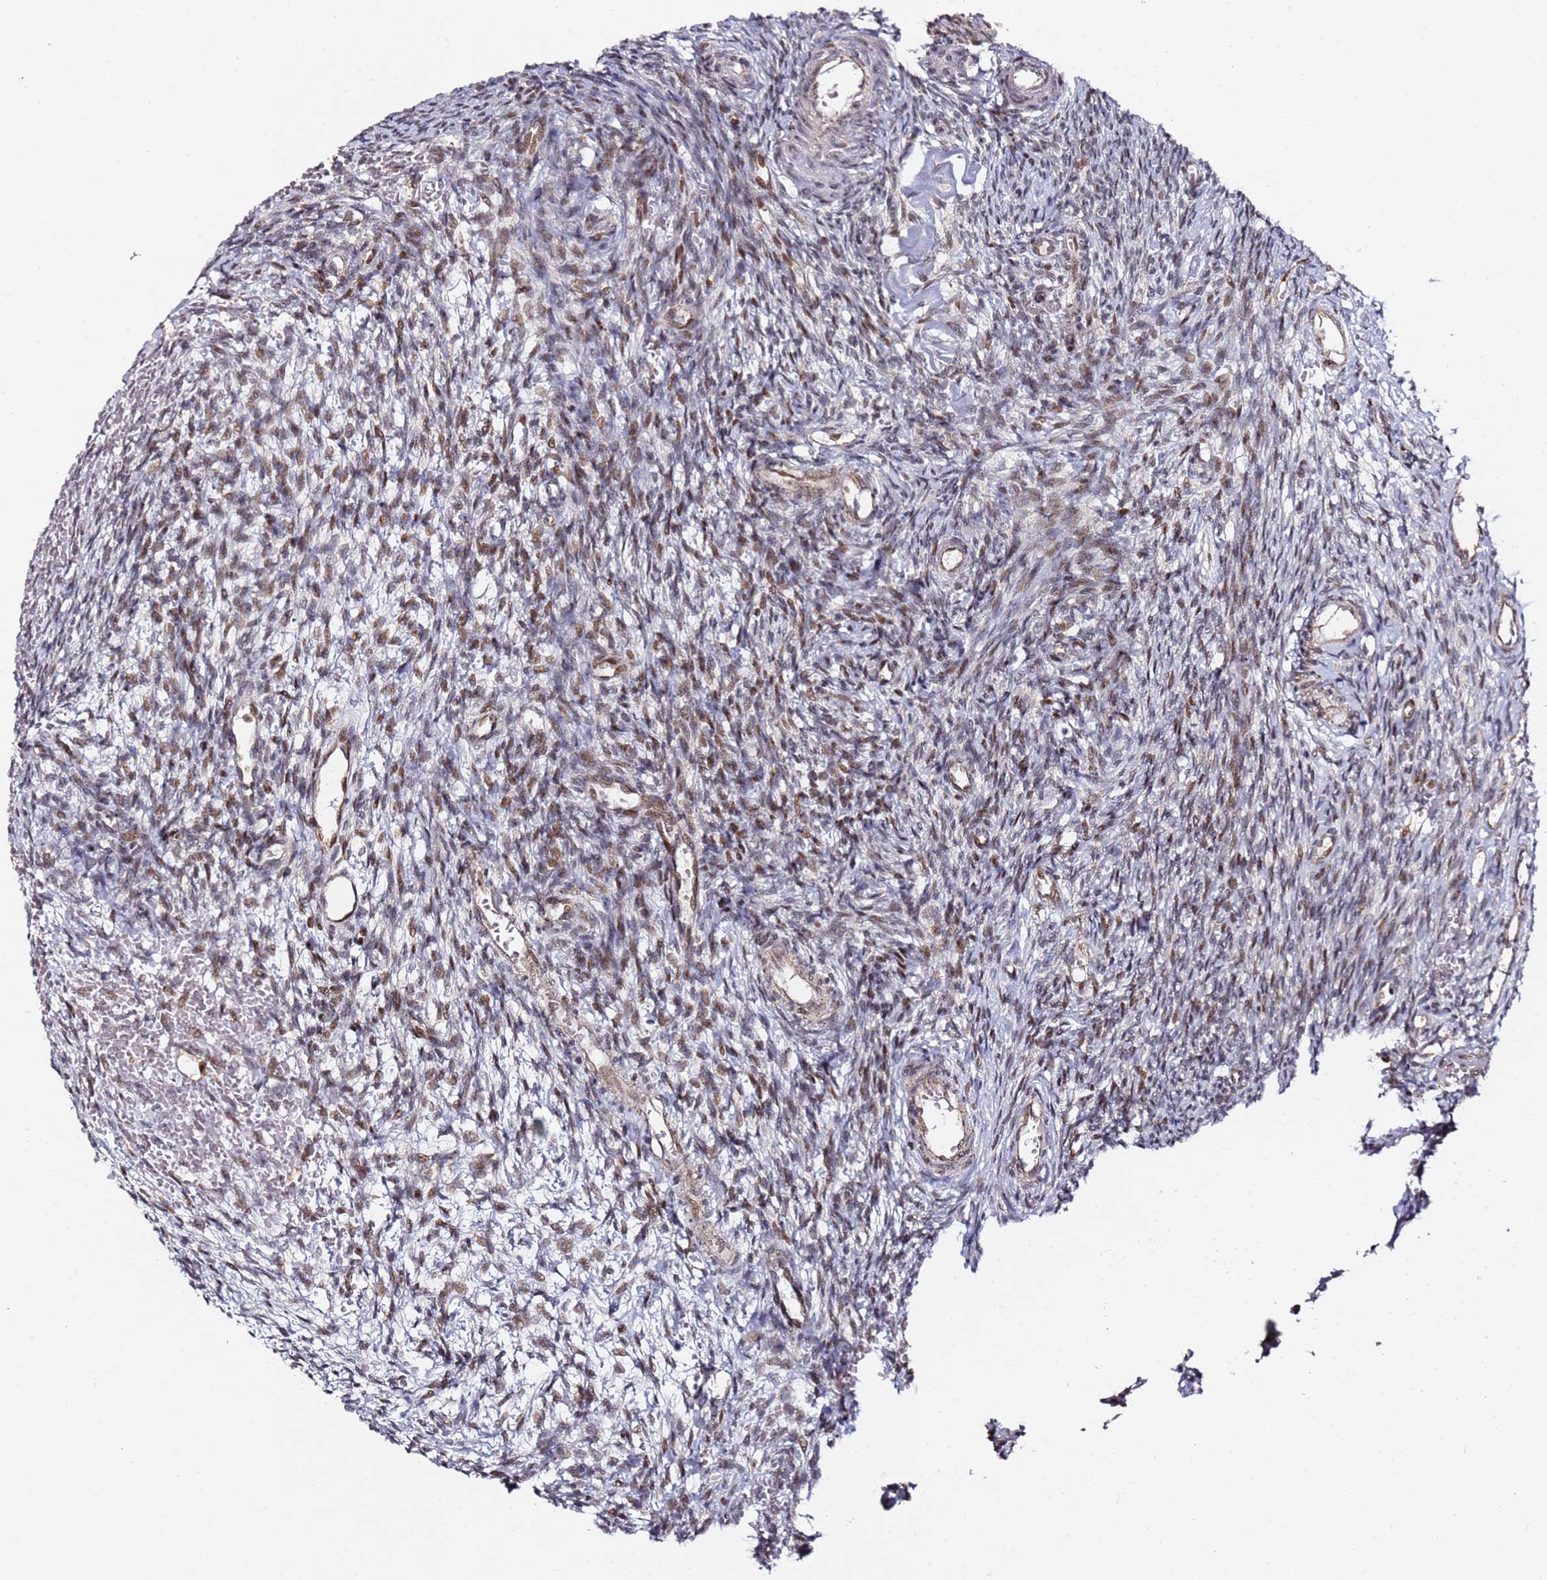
{"staining": {"intensity": "moderate", "quantity": "<25%", "location": "nuclear"}, "tissue": "ovary", "cell_type": "Ovarian stroma cells", "image_type": "normal", "snomed": [{"axis": "morphology", "description": "Normal tissue, NOS"}, {"axis": "topography", "description": "Ovary"}], "caption": "Protein staining exhibits moderate nuclear staining in about <25% of ovarian stroma cells in normal ovary. The staining is performed using DAB (3,3'-diaminobenzidine) brown chromogen to label protein expression. The nuclei are counter-stained blue using hematoxylin.", "gene": "TP53AIP1", "patient": {"sex": "female", "age": 39}}